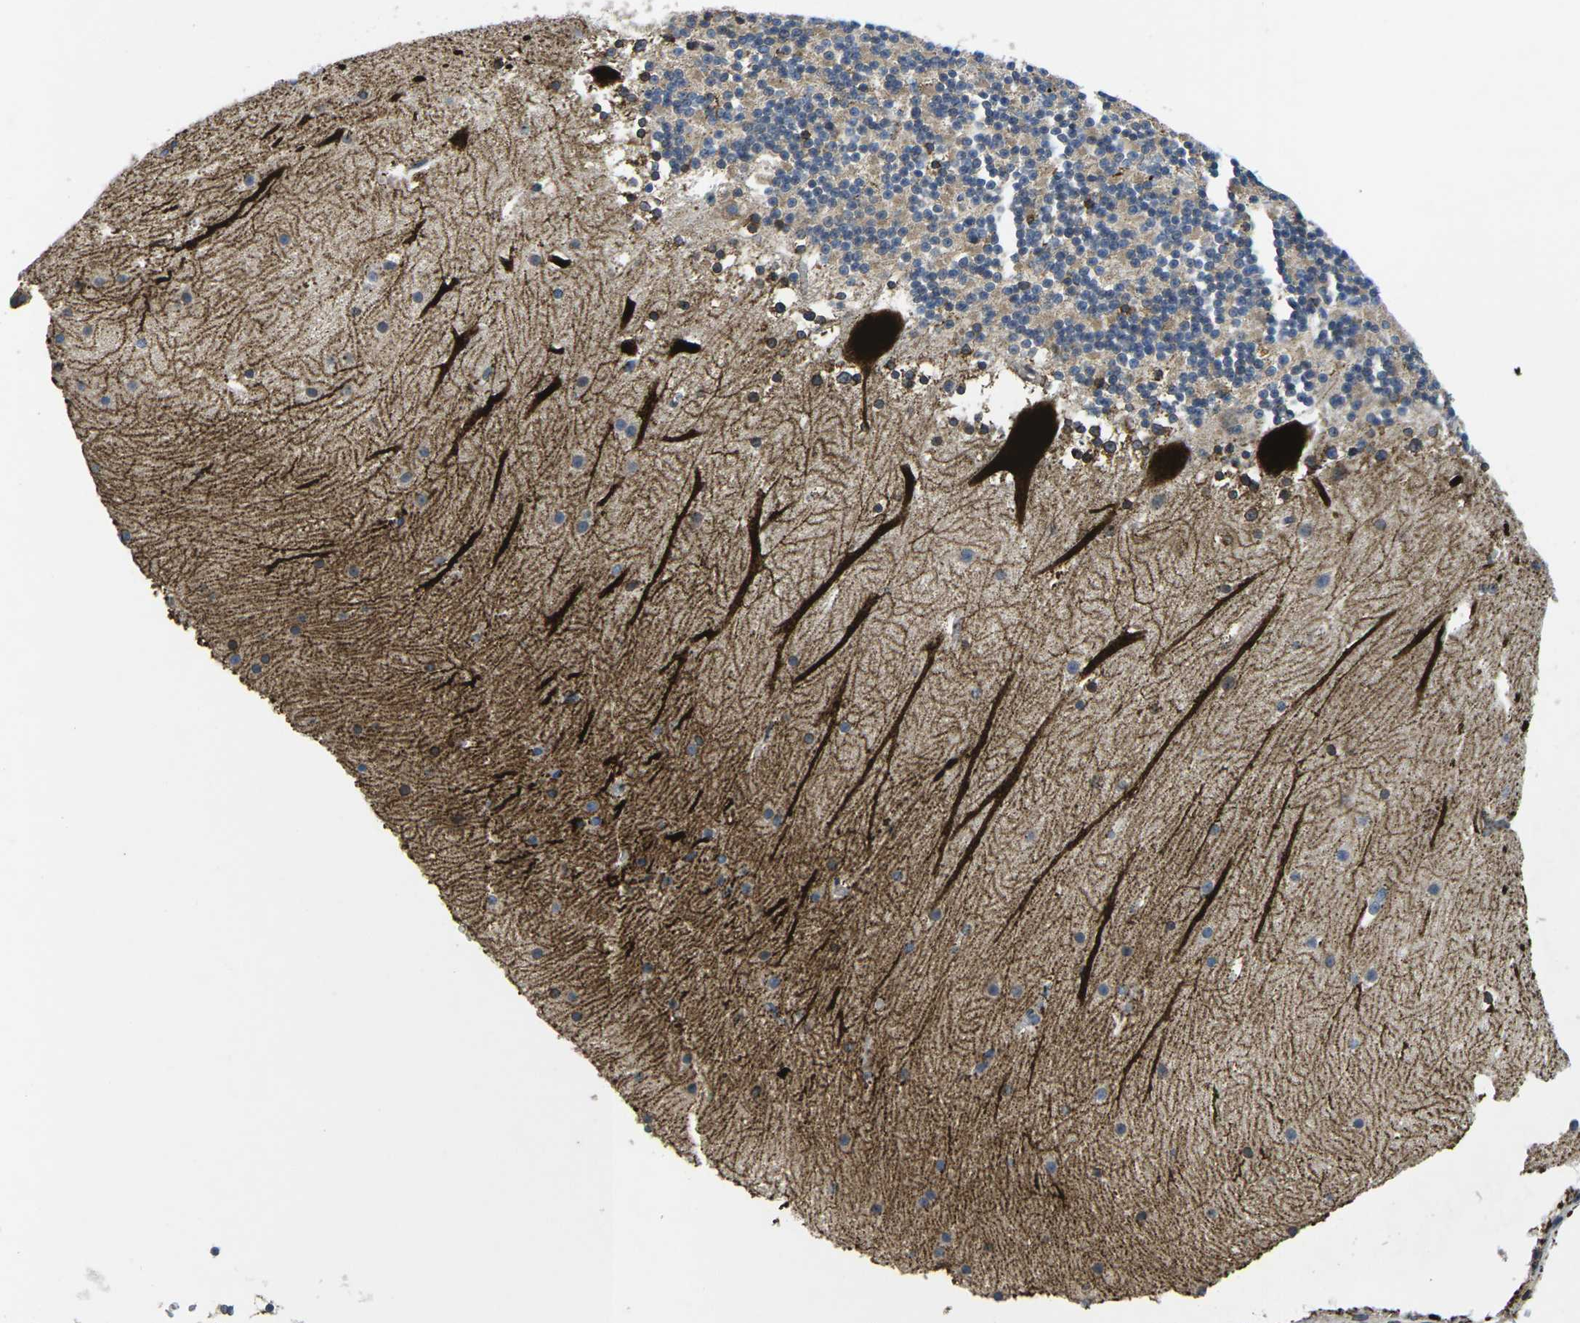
{"staining": {"intensity": "moderate", "quantity": "<25%", "location": "cytoplasmic/membranous"}, "tissue": "cerebellum", "cell_type": "Cells in granular layer", "image_type": "normal", "snomed": [{"axis": "morphology", "description": "Normal tissue, NOS"}, {"axis": "topography", "description": "Cerebellum"}], "caption": "Cerebellum stained for a protein exhibits moderate cytoplasmic/membranous positivity in cells in granular layer. (DAB IHC with brightfield microscopy, high magnification).", "gene": "PDZD8", "patient": {"sex": "male", "age": 45}}